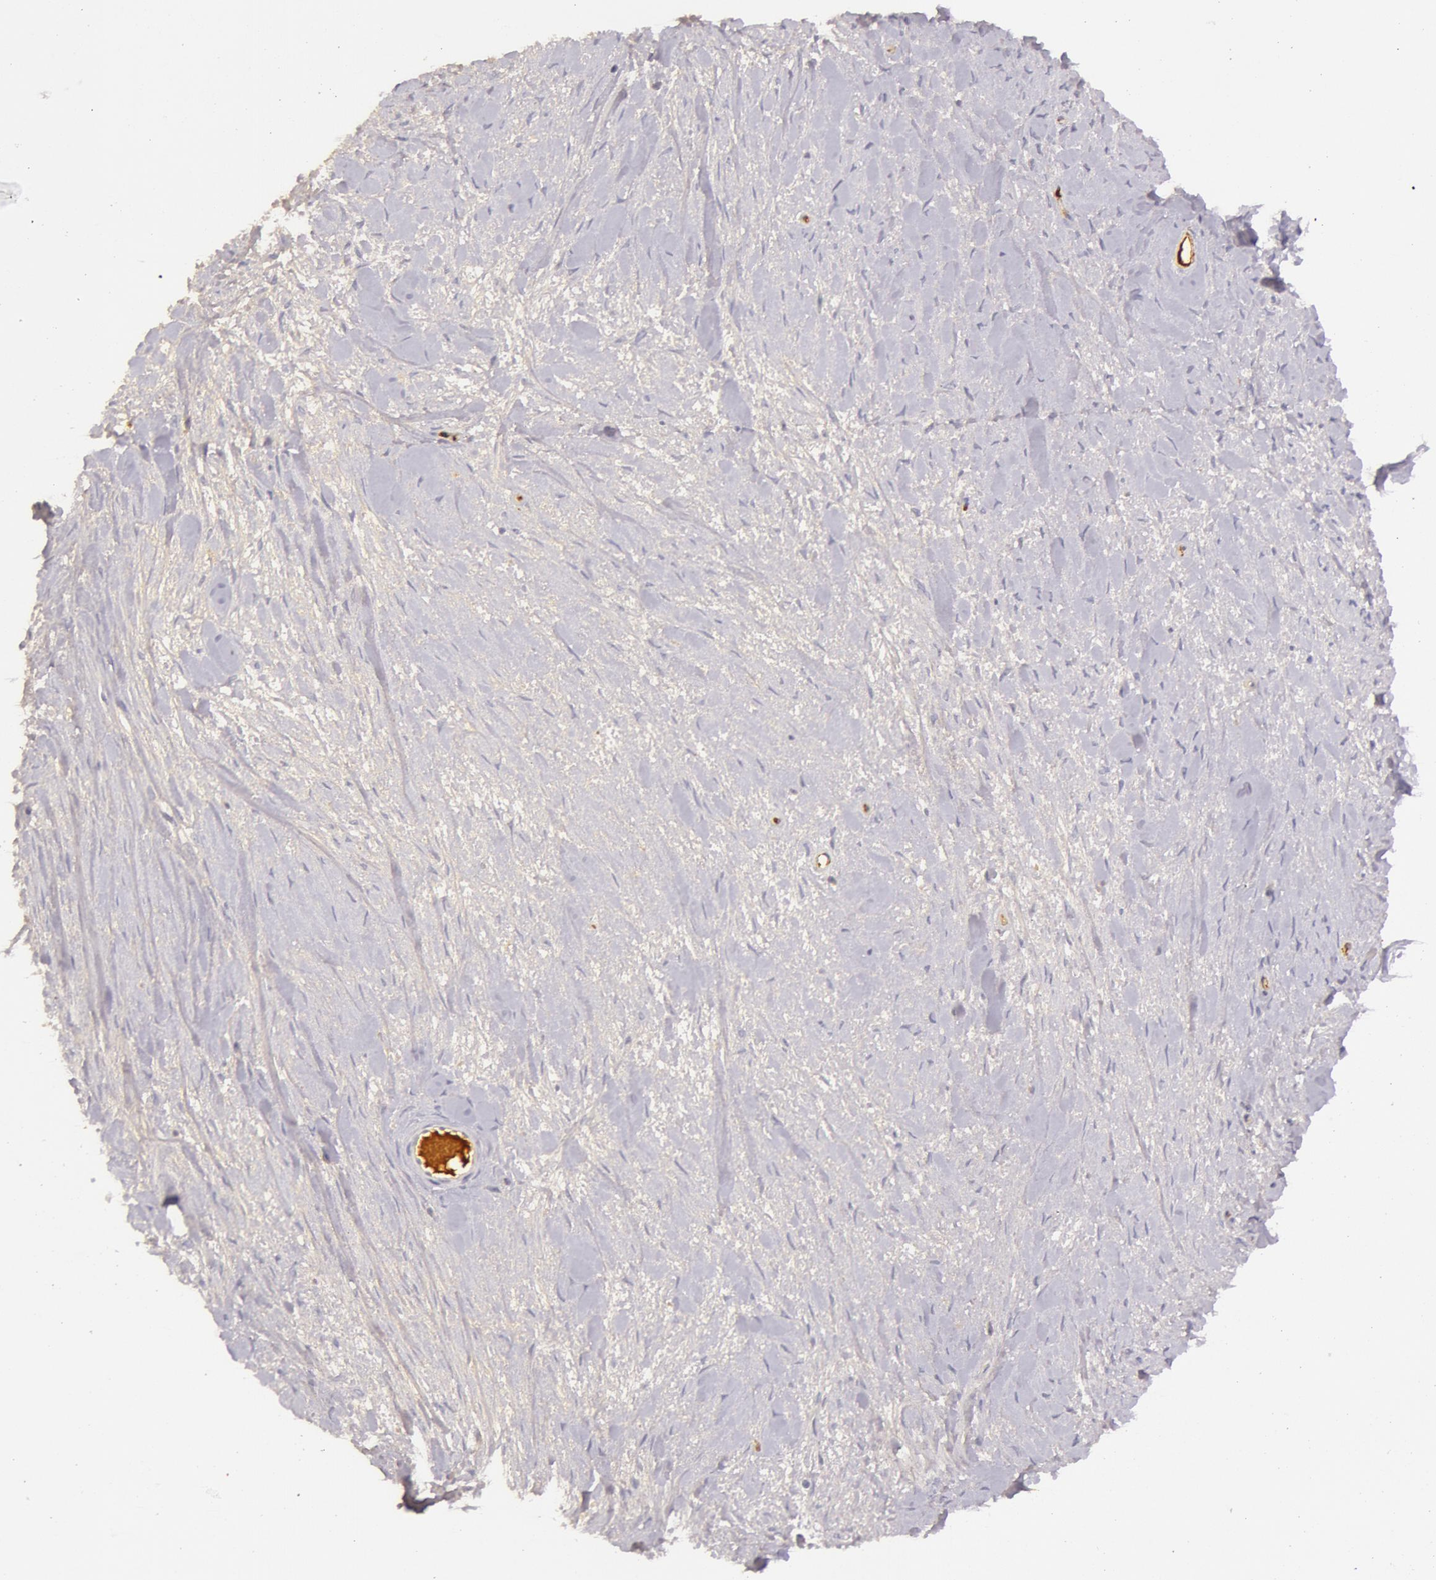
{"staining": {"intensity": "negative", "quantity": "none", "location": "none"}, "tissue": "ovarian cancer", "cell_type": "Tumor cells", "image_type": "cancer", "snomed": [{"axis": "morphology", "description": "Cystadenocarcinoma, serous, NOS"}, {"axis": "topography", "description": "Ovary"}], "caption": "DAB immunohistochemical staining of human ovarian cancer (serous cystadenocarcinoma) displays no significant positivity in tumor cells.", "gene": "C4BPA", "patient": {"sex": "female", "age": 71}}